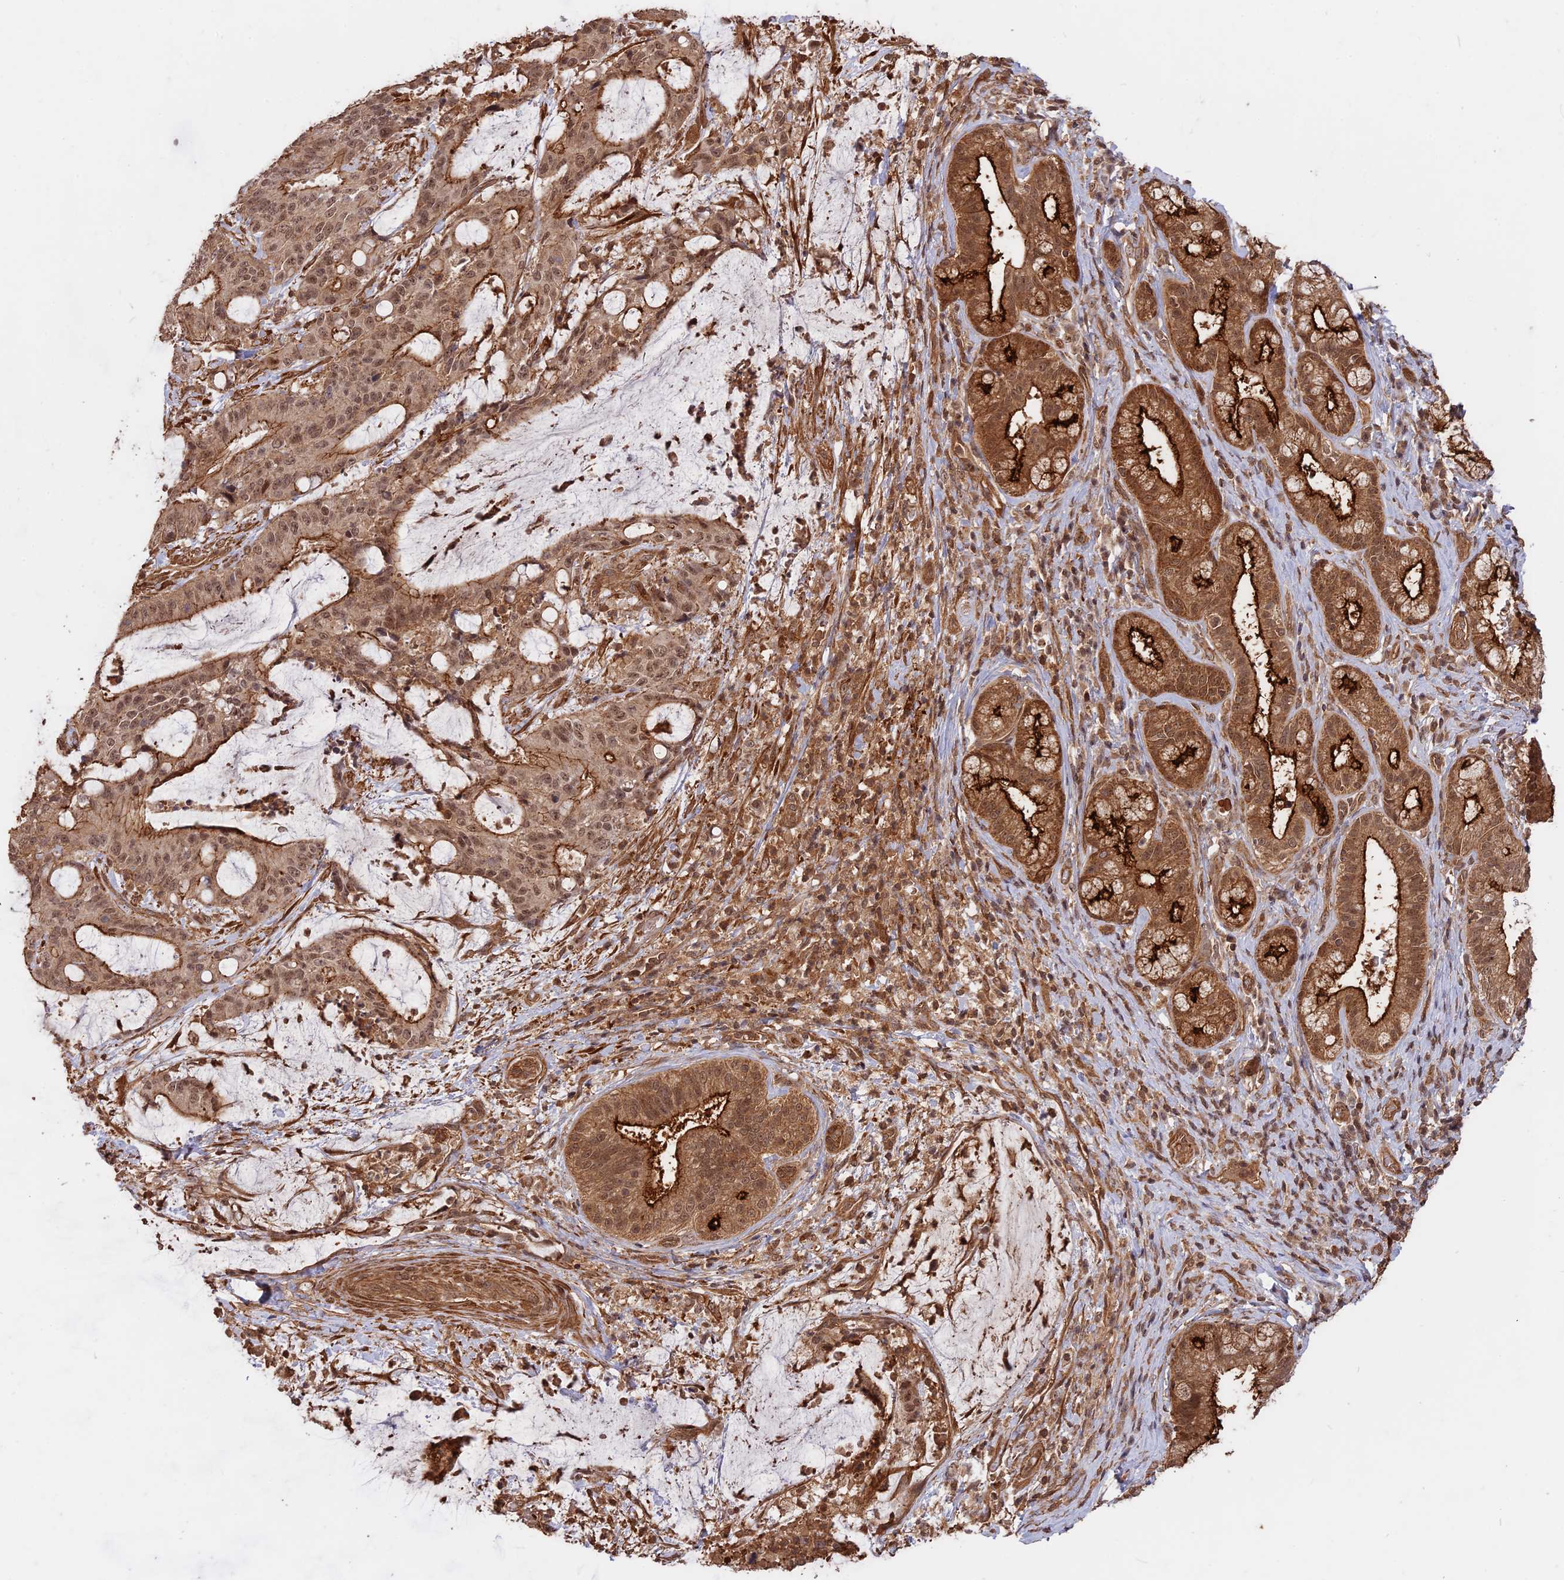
{"staining": {"intensity": "moderate", "quantity": ">75%", "location": "cytoplasmic/membranous,nuclear"}, "tissue": "liver cancer", "cell_type": "Tumor cells", "image_type": "cancer", "snomed": [{"axis": "morphology", "description": "Normal tissue, NOS"}, {"axis": "morphology", "description": "Cholangiocarcinoma"}, {"axis": "topography", "description": "Liver"}, {"axis": "topography", "description": "Peripheral nerve tissue"}], "caption": "Moderate cytoplasmic/membranous and nuclear expression for a protein is seen in about >75% of tumor cells of liver cholangiocarcinoma using immunohistochemistry (IHC).", "gene": "CCDC174", "patient": {"sex": "female", "age": 73}}